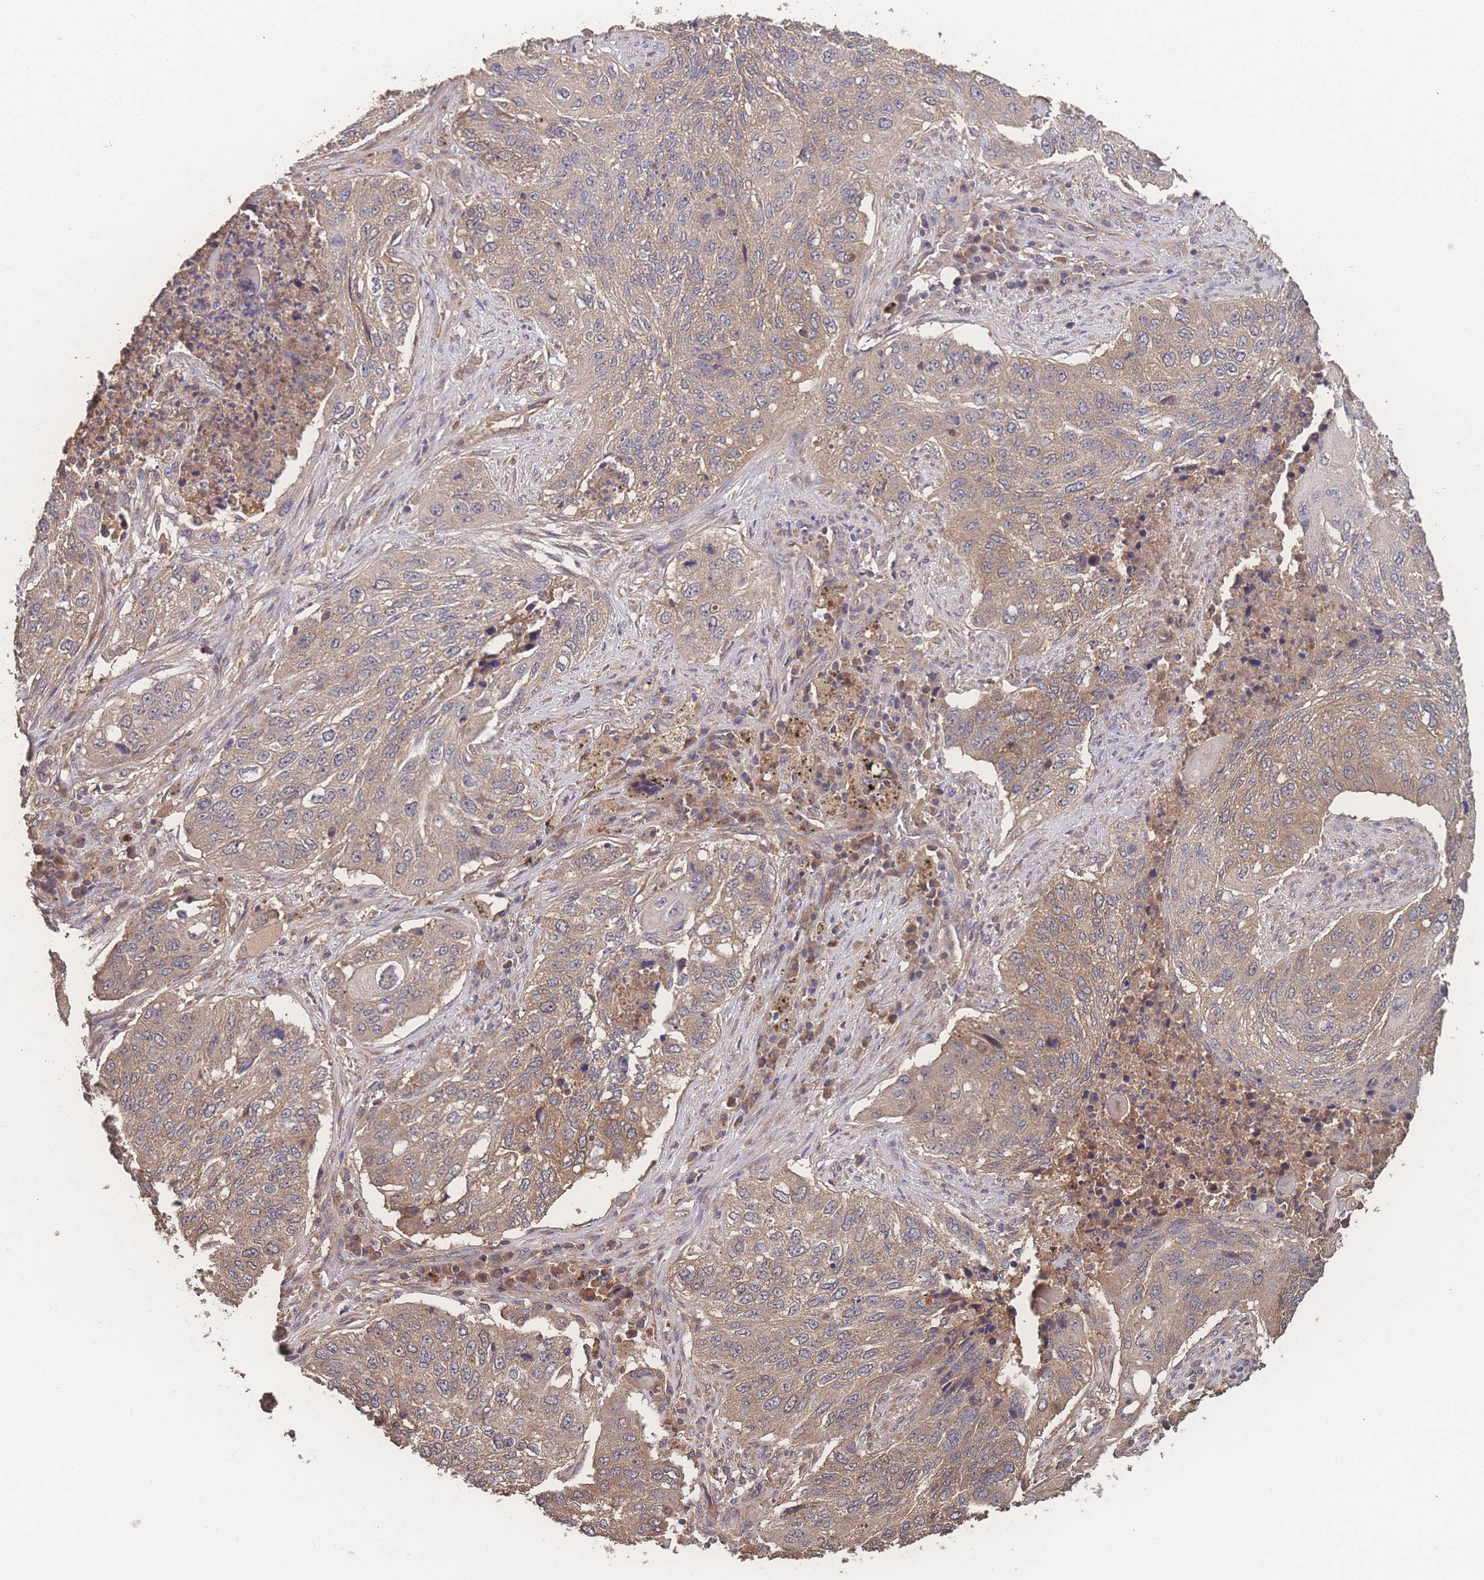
{"staining": {"intensity": "moderate", "quantity": "25%-75%", "location": "cytoplasmic/membranous"}, "tissue": "lung cancer", "cell_type": "Tumor cells", "image_type": "cancer", "snomed": [{"axis": "morphology", "description": "Squamous cell carcinoma, NOS"}, {"axis": "topography", "description": "Lung"}], "caption": "An immunohistochemistry micrograph of neoplastic tissue is shown. Protein staining in brown shows moderate cytoplasmic/membranous positivity in lung cancer (squamous cell carcinoma) within tumor cells.", "gene": "ATXN10", "patient": {"sex": "female", "age": 63}}